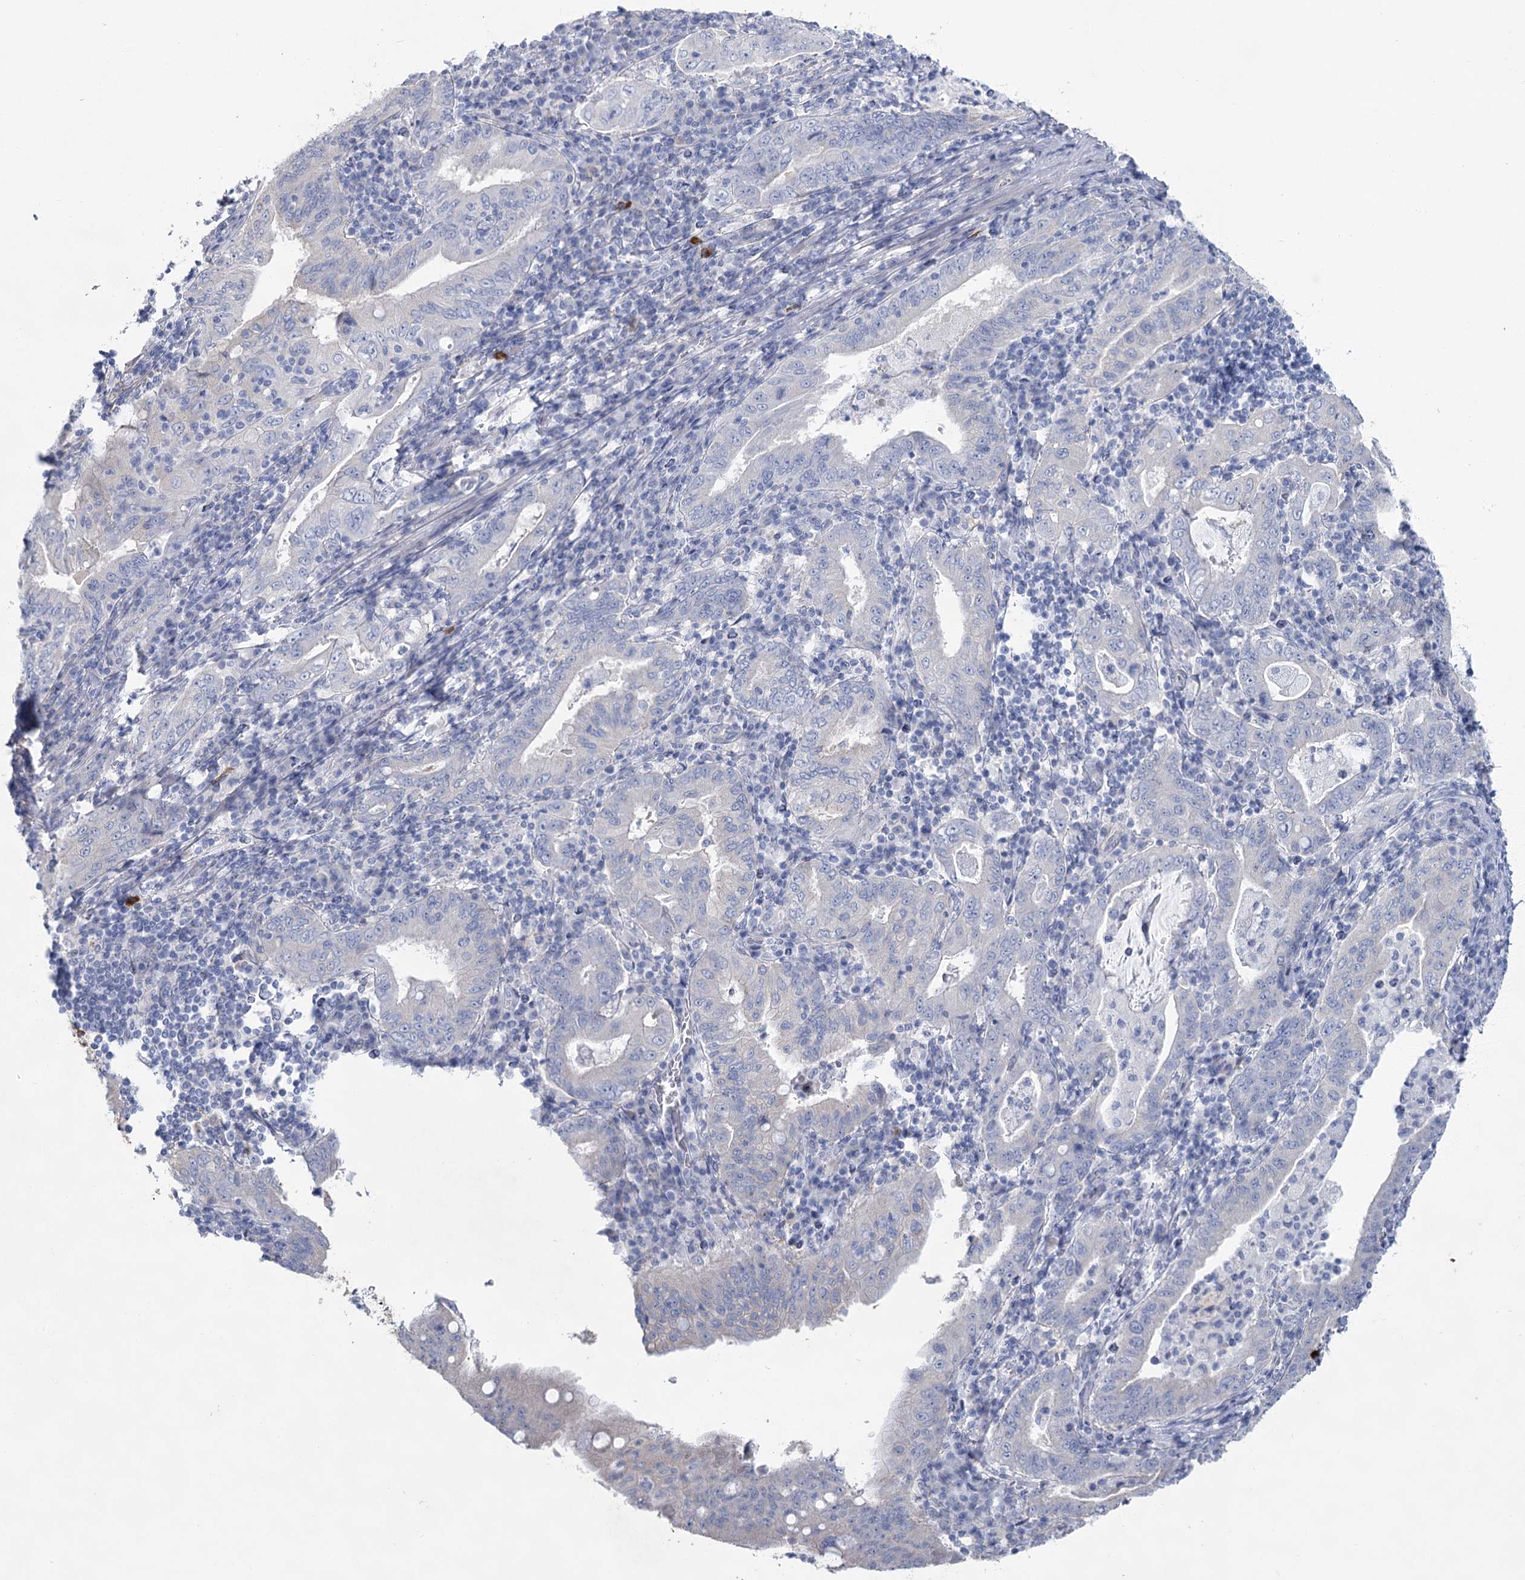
{"staining": {"intensity": "negative", "quantity": "none", "location": "none"}, "tissue": "stomach cancer", "cell_type": "Tumor cells", "image_type": "cancer", "snomed": [{"axis": "morphology", "description": "Normal tissue, NOS"}, {"axis": "morphology", "description": "Adenocarcinoma, NOS"}, {"axis": "topography", "description": "Esophagus"}, {"axis": "topography", "description": "Stomach, upper"}, {"axis": "topography", "description": "Peripheral nerve tissue"}], "caption": "Immunohistochemistry image of neoplastic tissue: human stomach cancer stained with DAB (3,3'-diaminobenzidine) exhibits no significant protein expression in tumor cells.", "gene": "CCDC88A", "patient": {"sex": "male", "age": 62}}